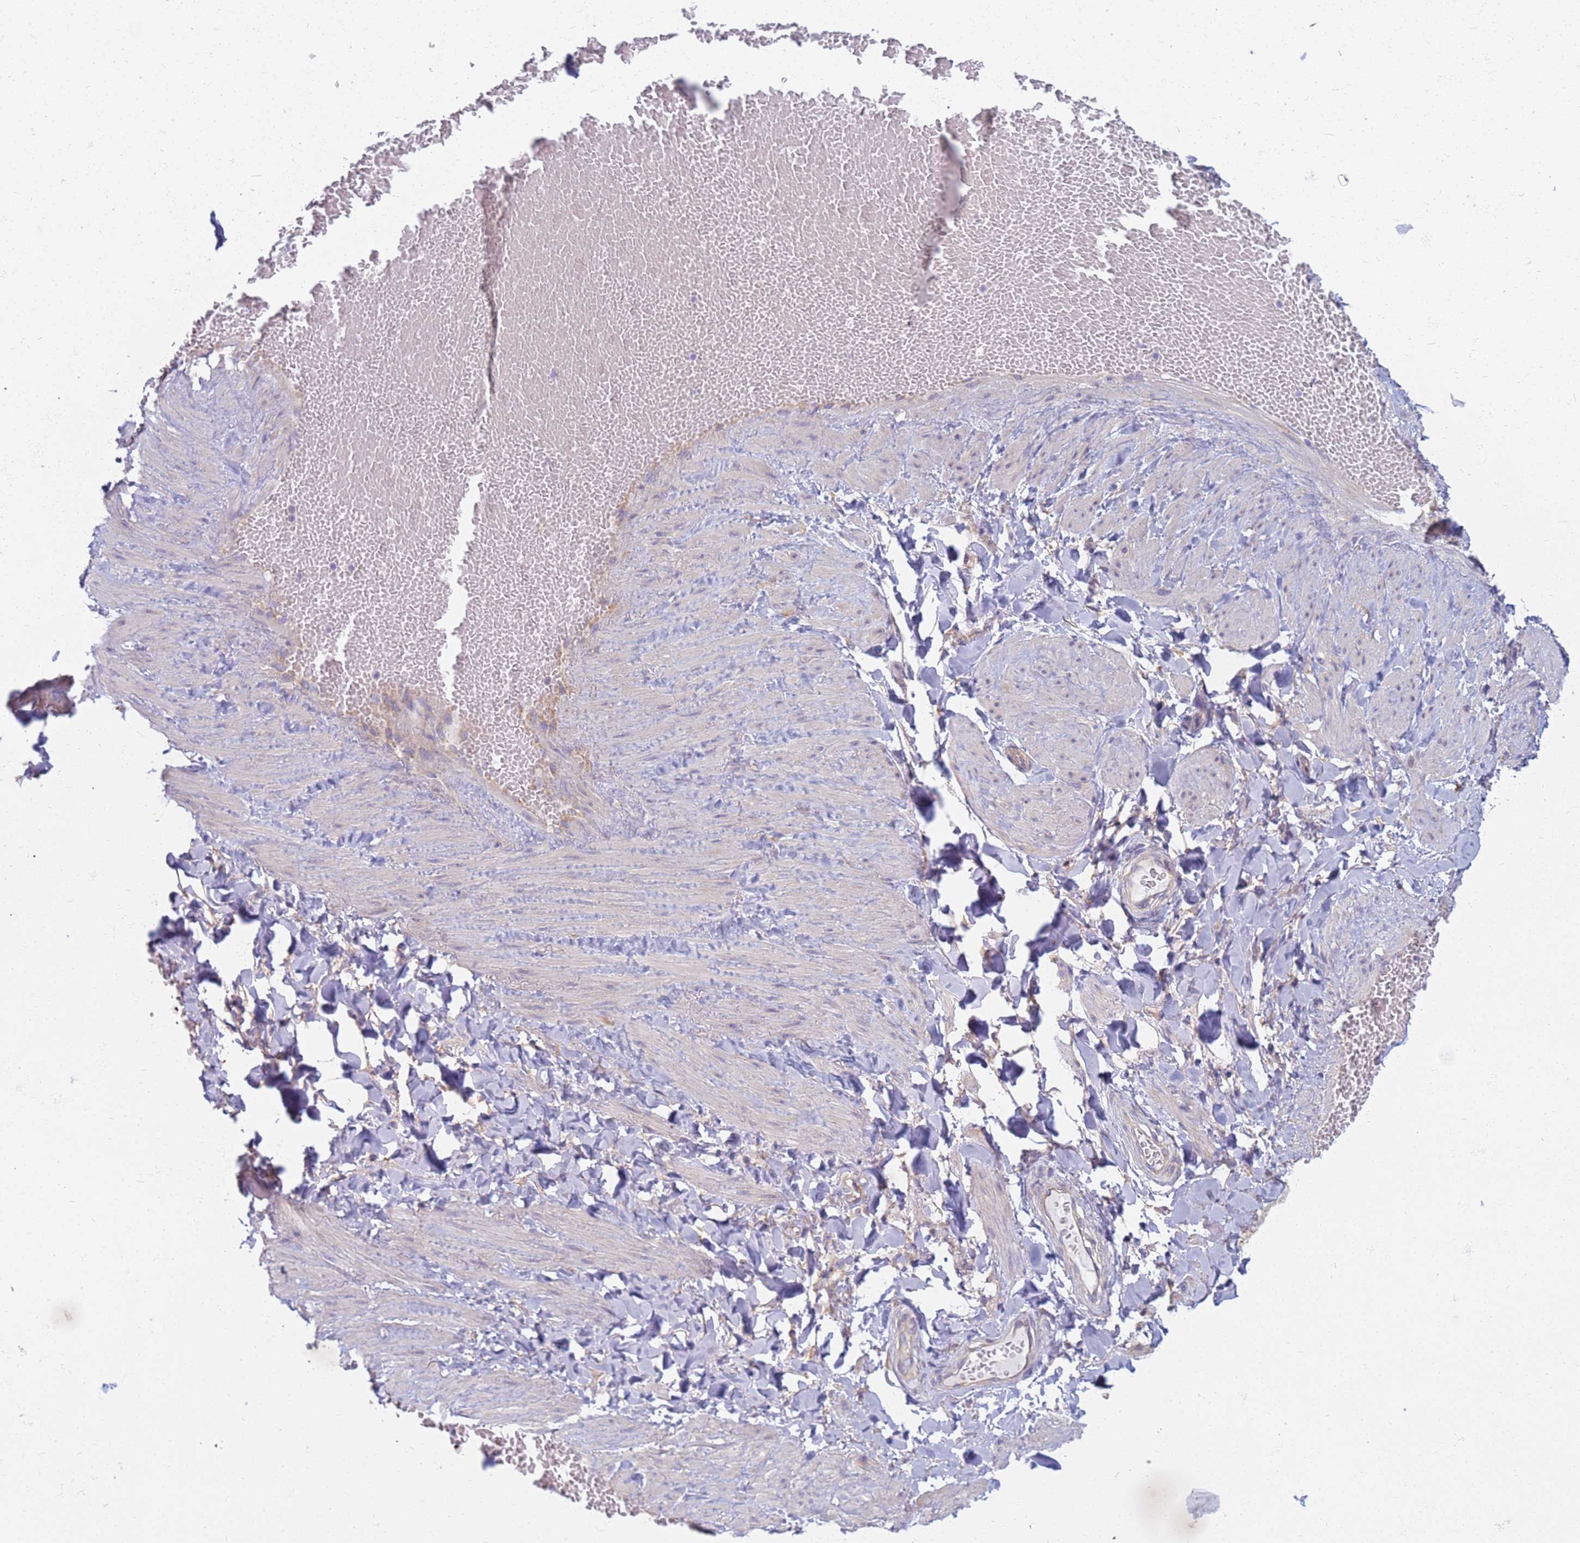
{"staining": {"intensity": "negative", "quantity": "none", "location": "none"}, "tissue": "adipose tissue", "cell_type": "Adipocytes", "image_type": "normal", "snomed": [{"axis": "morphology", "description": "Normal tissue, NOS"}, {"axis": "topography", "description": "Soft tissue"}, {"axis": "topography", "description": "Vascular tissue"}], "caption": "DAB immunohistochemical staining of benign human adipose tissue displays no significant expression in adipocytes.", "gene": "EEA1", "patient": {"sex": "male", "age": 54}}